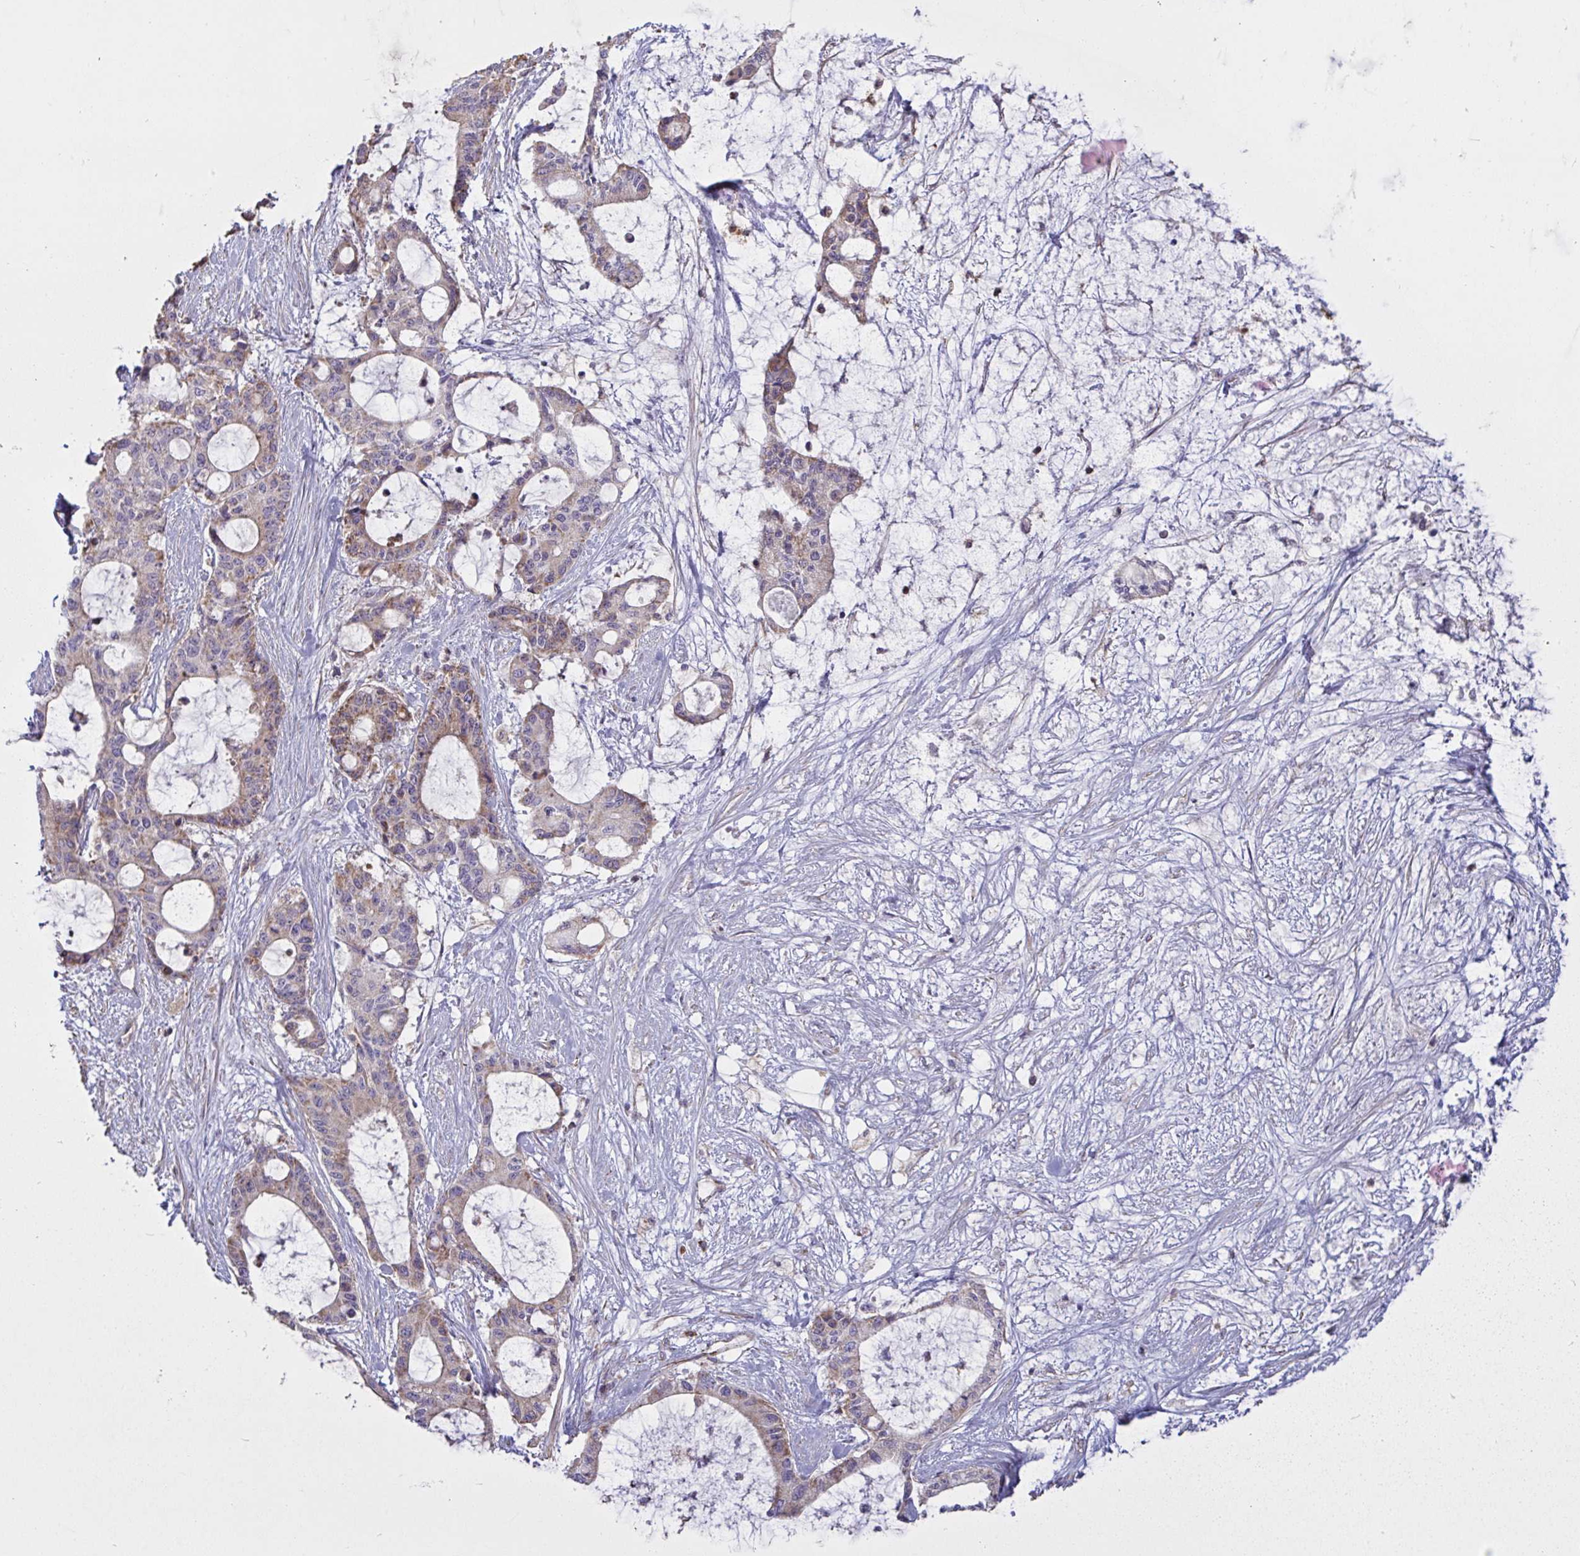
{"staining": {"intensity": "weak", "quantity": ">75%", "location": "cytoplasmic/membranous"}, "tissue": "liver cancer", "cell_type": "Tumor cells", "image_type": "cancer", "snomed": [{"axis": "morphology", "description": "Normal tissue, NOS"}, {"axis": "morphology", "description": "Cholangiocarcinoma"}, {"axis": "topography", "description": "Liver"}, {"axis": "topography", "description": "Peripheral nerve tissue"}], "caption": "Protein staining displays weak cytoplasmic/membranous positivity in about >75% of tumor cells in liver cancer (cholangiocarcinoma).", "gene": "MICOS10", "patient": {"sex": "female", "age": 73}}